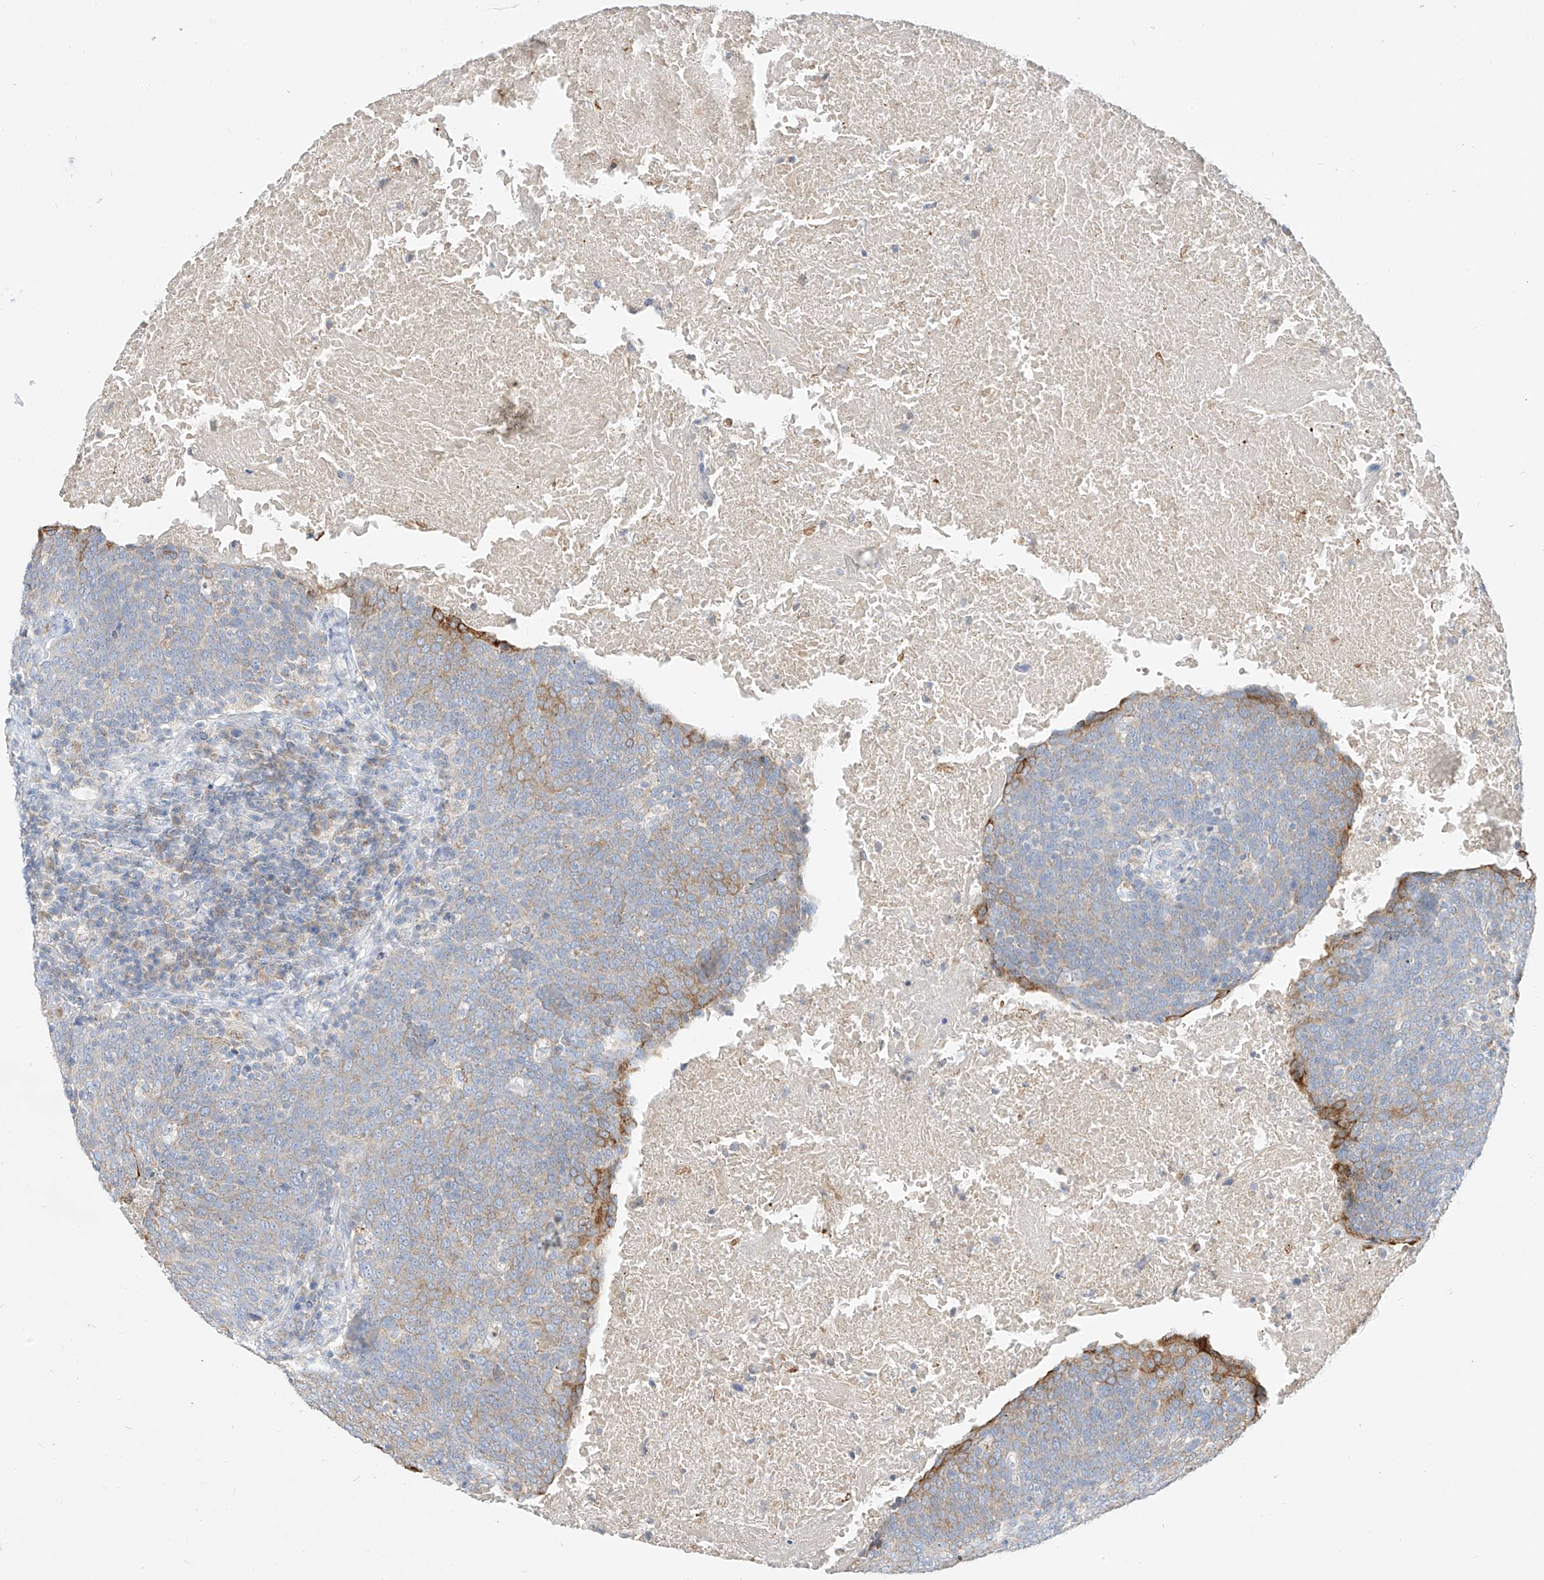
{"staining": {"intensity": "moderate", "quantity": "<25%", "location": "cytoplasmic/membranous"}, "tissue": "head and neck cancer", "cell_type": "Tumor cells", "image_type": "cancer", "snomed": [{"axis": "morphology", "description": "Squamous cell carcinoma, NOS"}, {"axis": "morphology", "description": "Squamous cell carcinoma, metastatic, NOS"}, {"axis": "topography", "description": "Lymph node"}, {"axis": "topography", "description": "Head-Neck"}], "caption": "An immunohistochemistry image of neoplastic tissue is shown. Protein staining in brown highlights moderate cytoplasmic/membranous positivity in head and neck squamous cell carcinoma within tumor cells. Nuclei are stained in blue.", "gene": "RASA2", "patient": {"sex": "male", "age": 62}}